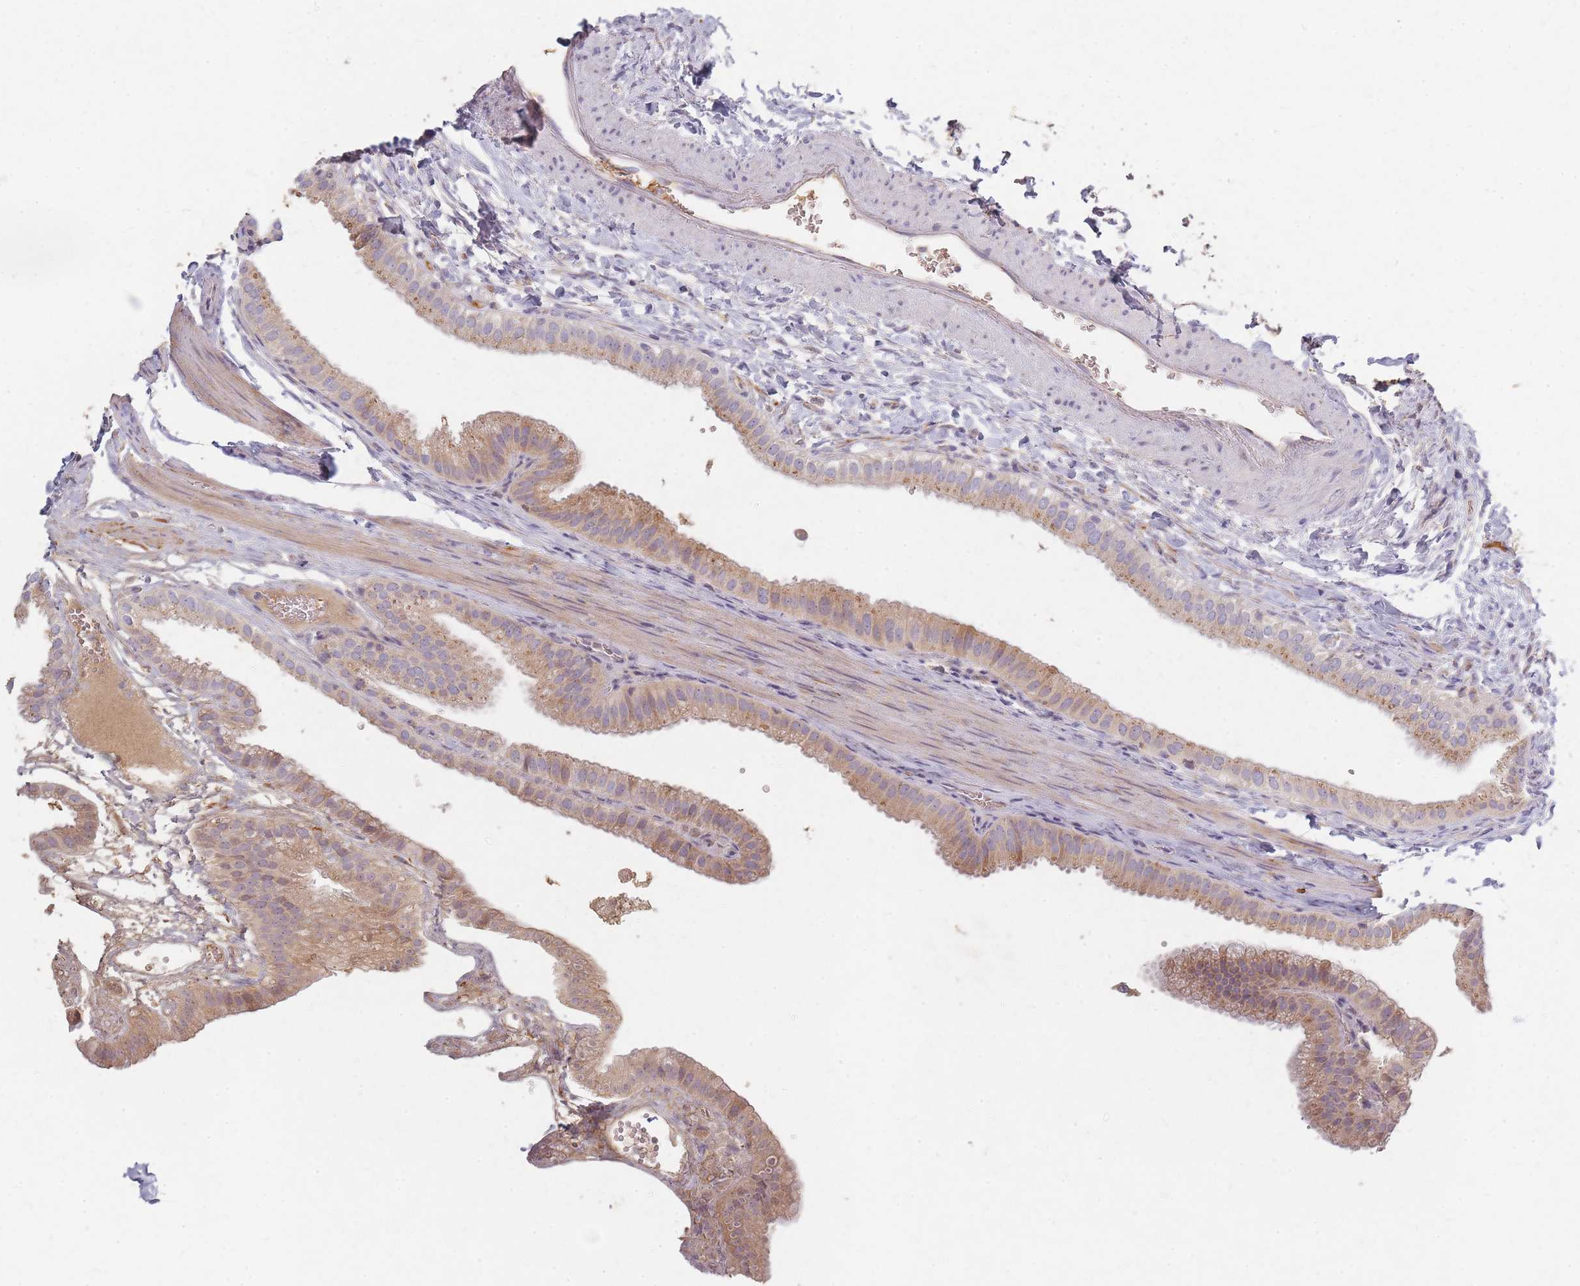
{"staining": {"intensity": "moderate", "quantity": "25%-75%", "location": "cytoplasmic/membranous"}, "tissue": "gallbladder", "cell_type": "Glandular cells", "image_type": "normal", "snomed": [{"axis": "morphology", "description": "Normal tissue, NOS"}, {"axis": "topography", "description": "Gallbladder"}], "caption": "Protein expression analysis of unremarkable gallbladder displays moderate cytoplasmic/membranous staining in approximately 25%-75% of glandular cells. (DAB (3,3'-diaminobenzidine) IHC, brown staining for protein, blue staining for nuclei).", "gene": "SMIM14", "patient": {"sex": "female", "age": 61}}